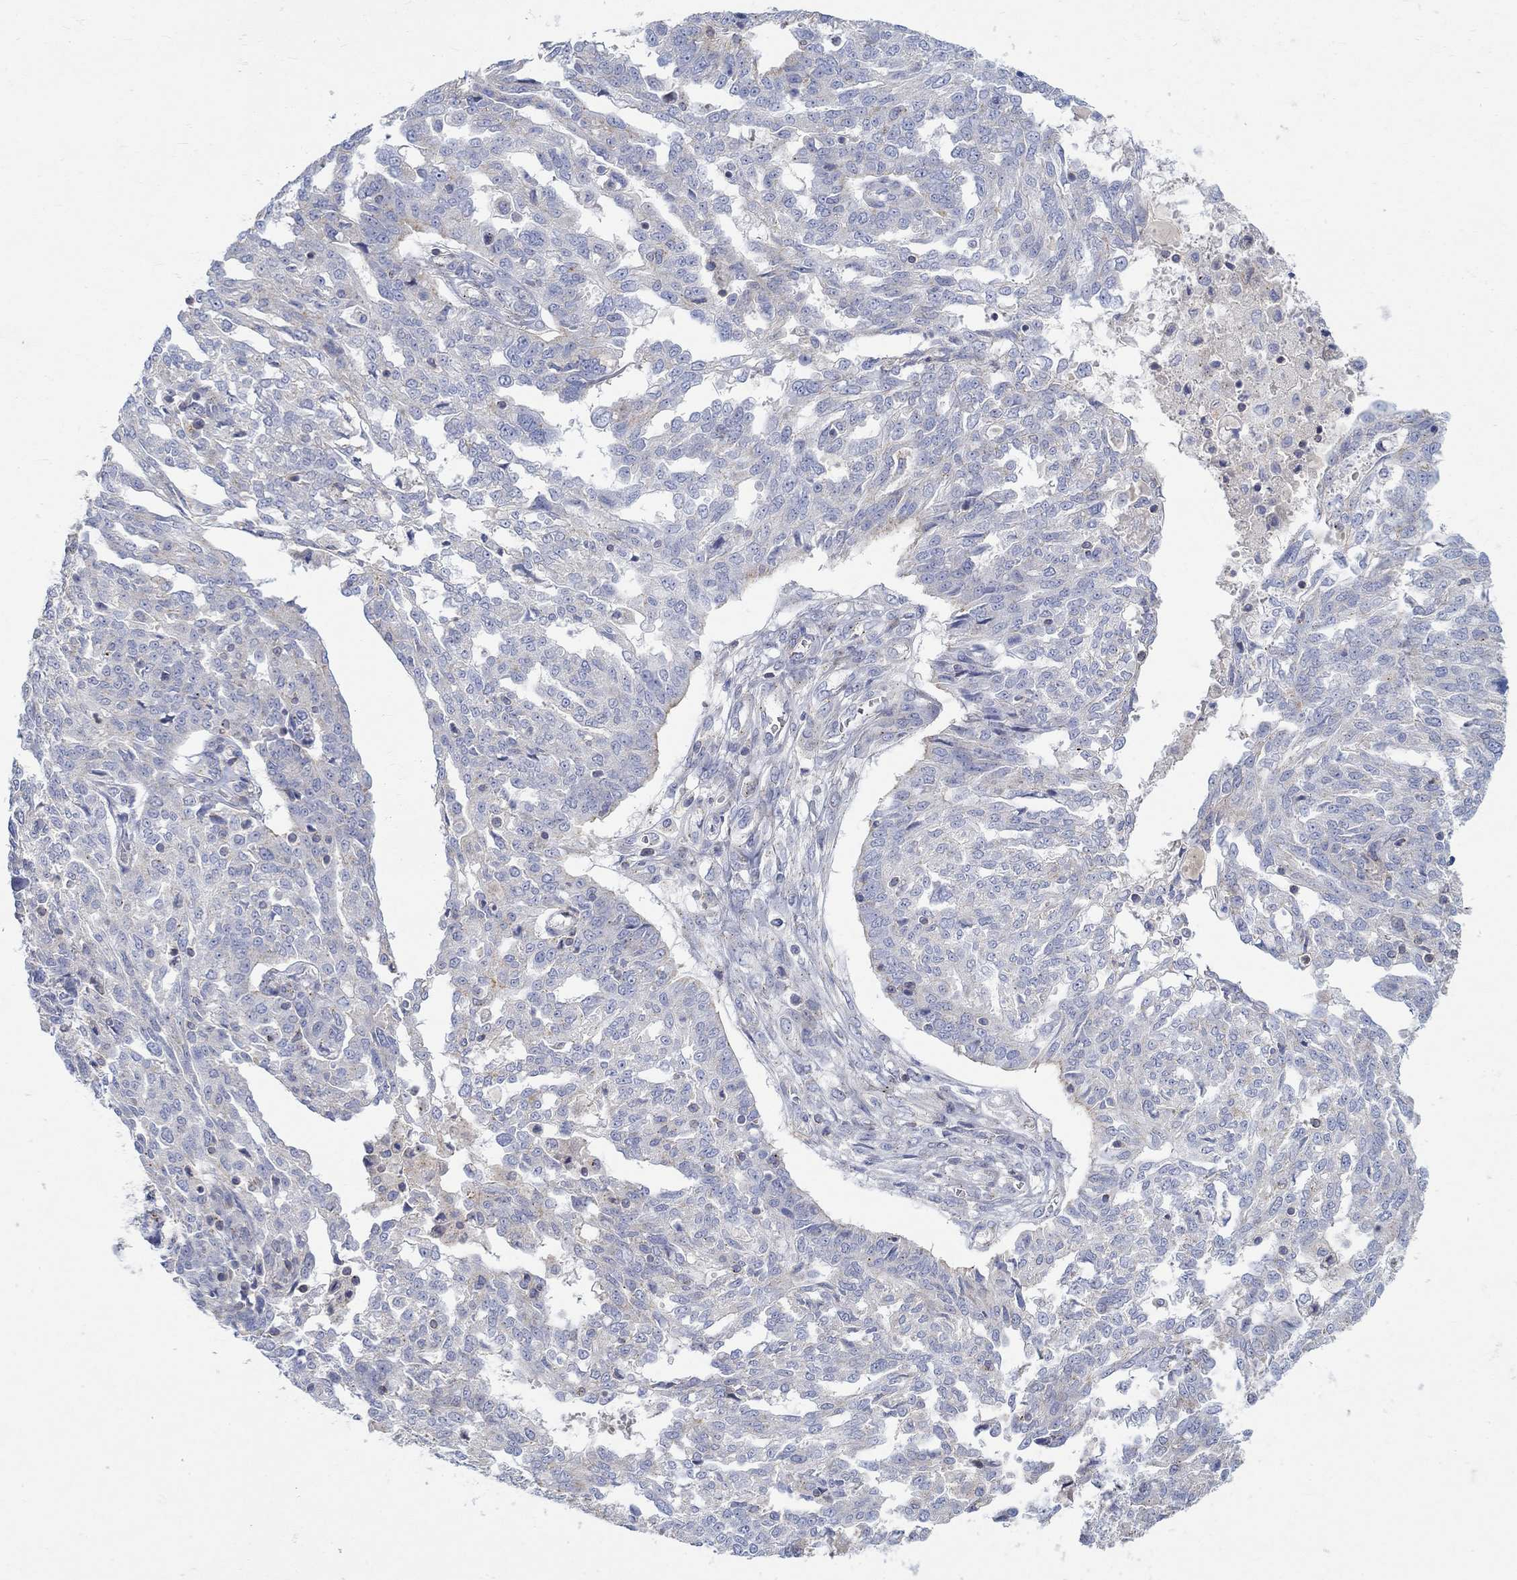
{"staining": {"intensity": "negative", "quantity": "none", "location": "none"}, "tissue": "ovarian cancer", "cell_type": "Tumor cells", "image_type": "cancer", "snomed": [{"axis": "morphology", "description": "Cystadenocarcinoma, serous, NOS"}, {"axis": "topography", "description": "Ovary"}], "caption": "High power microscopy image of an immunohistochemistry (IHC) image of serous cystadenocarcinoma (ovarian), revealing no significant positivity in tumor cells. (DAB (3,3'-diaminobenzidine) immunohistochemistry with hematoxylin counter stain).", "gene": "NAV3", "patient": {"sex": "female", "age": 67}}